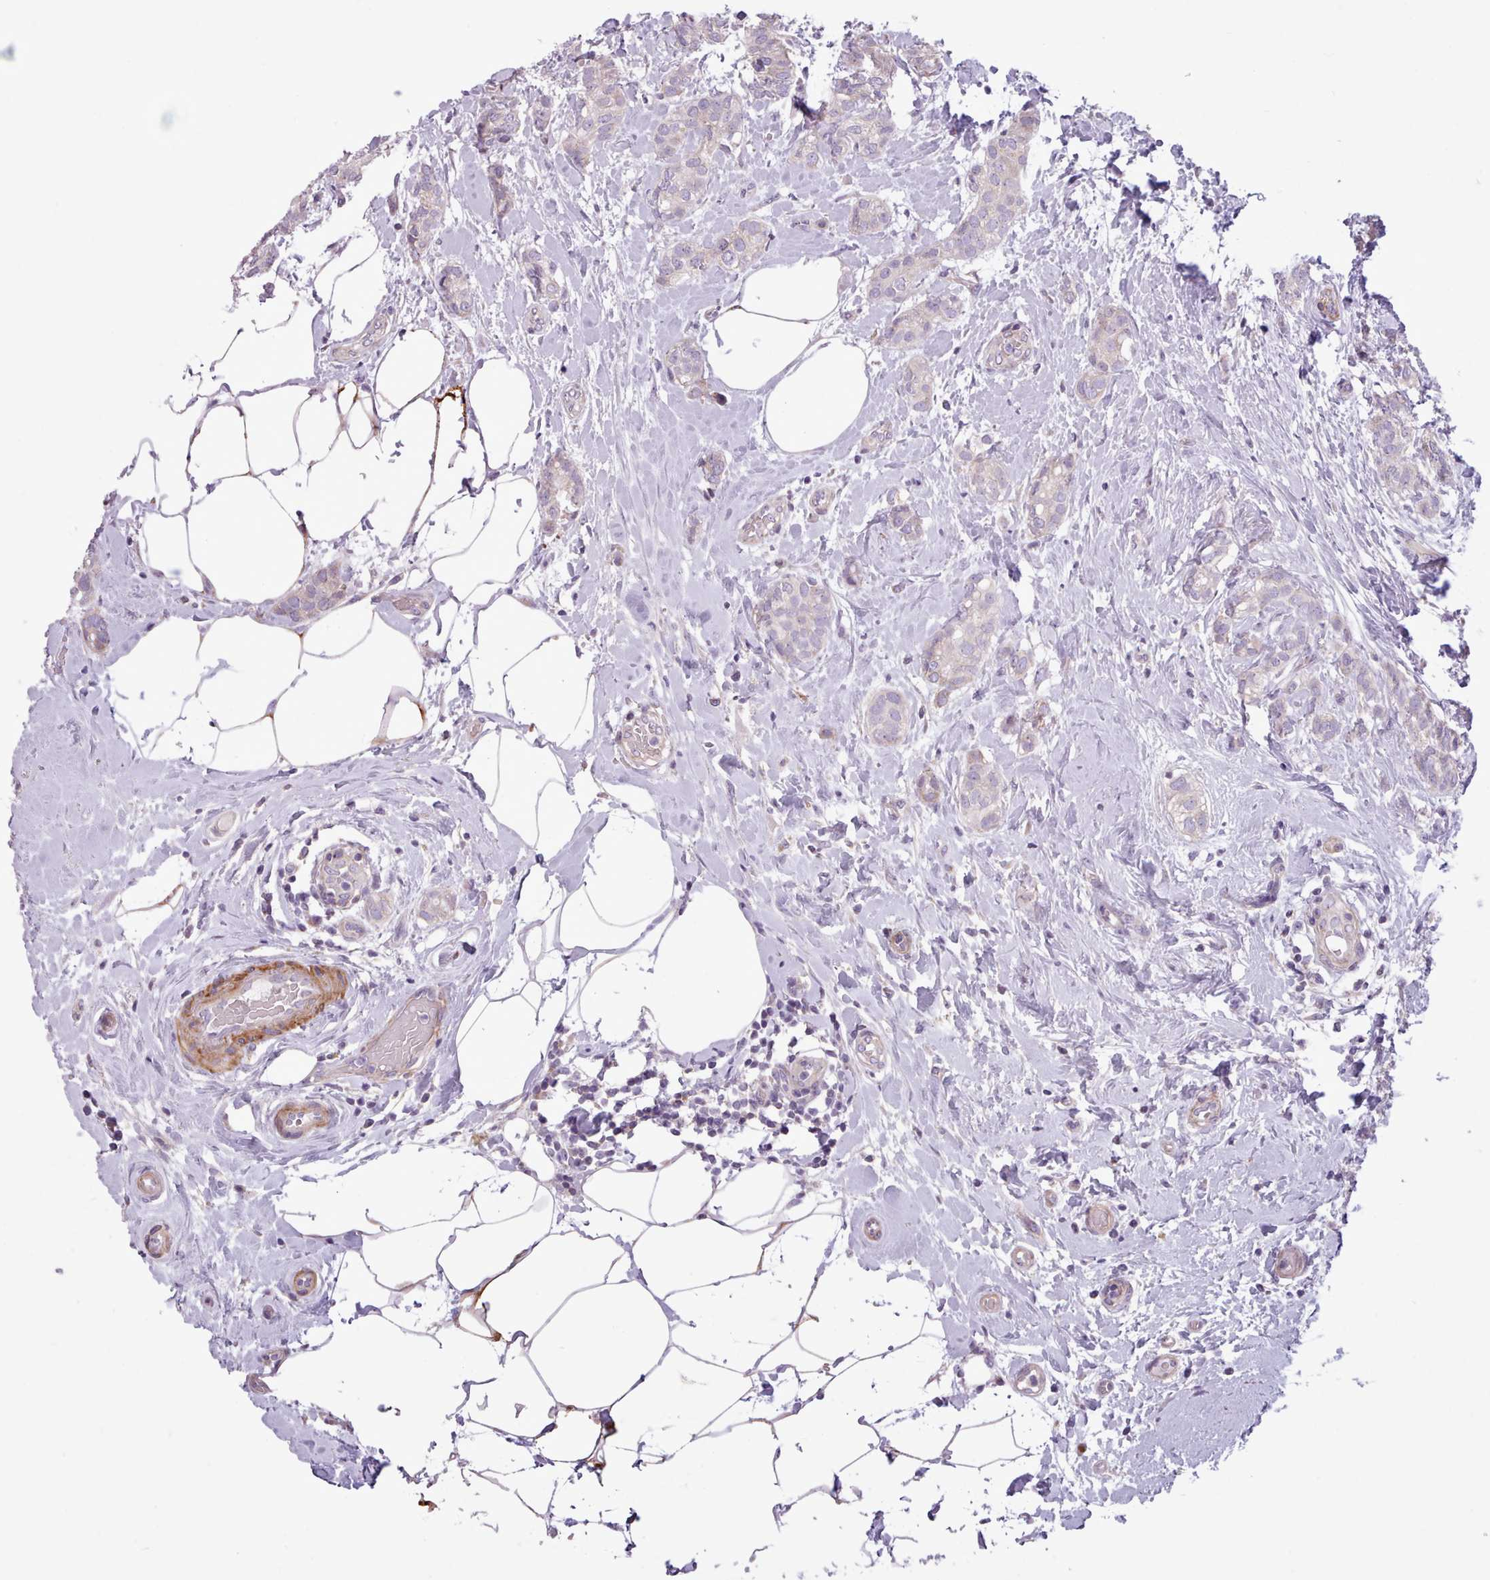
{"staining": {"intensity": "negative", "quantity": "none", "location": "none"}, "tissue": "breast cancer", "cell_type": "Tumor cells", "image_type": "cancer", "snomed": [{"axis": "morphology", "description": "Duct carcinoma"}, {"axis": "topography", "description": "Breast"}], "caption": "This is an immunohistochemistry (IHC) micrograph of intraductal carcinoma (breast). There is no positivity in tumor cells.", "gene": "AVL9", "patient": {"sex": "female", "age": 73}}